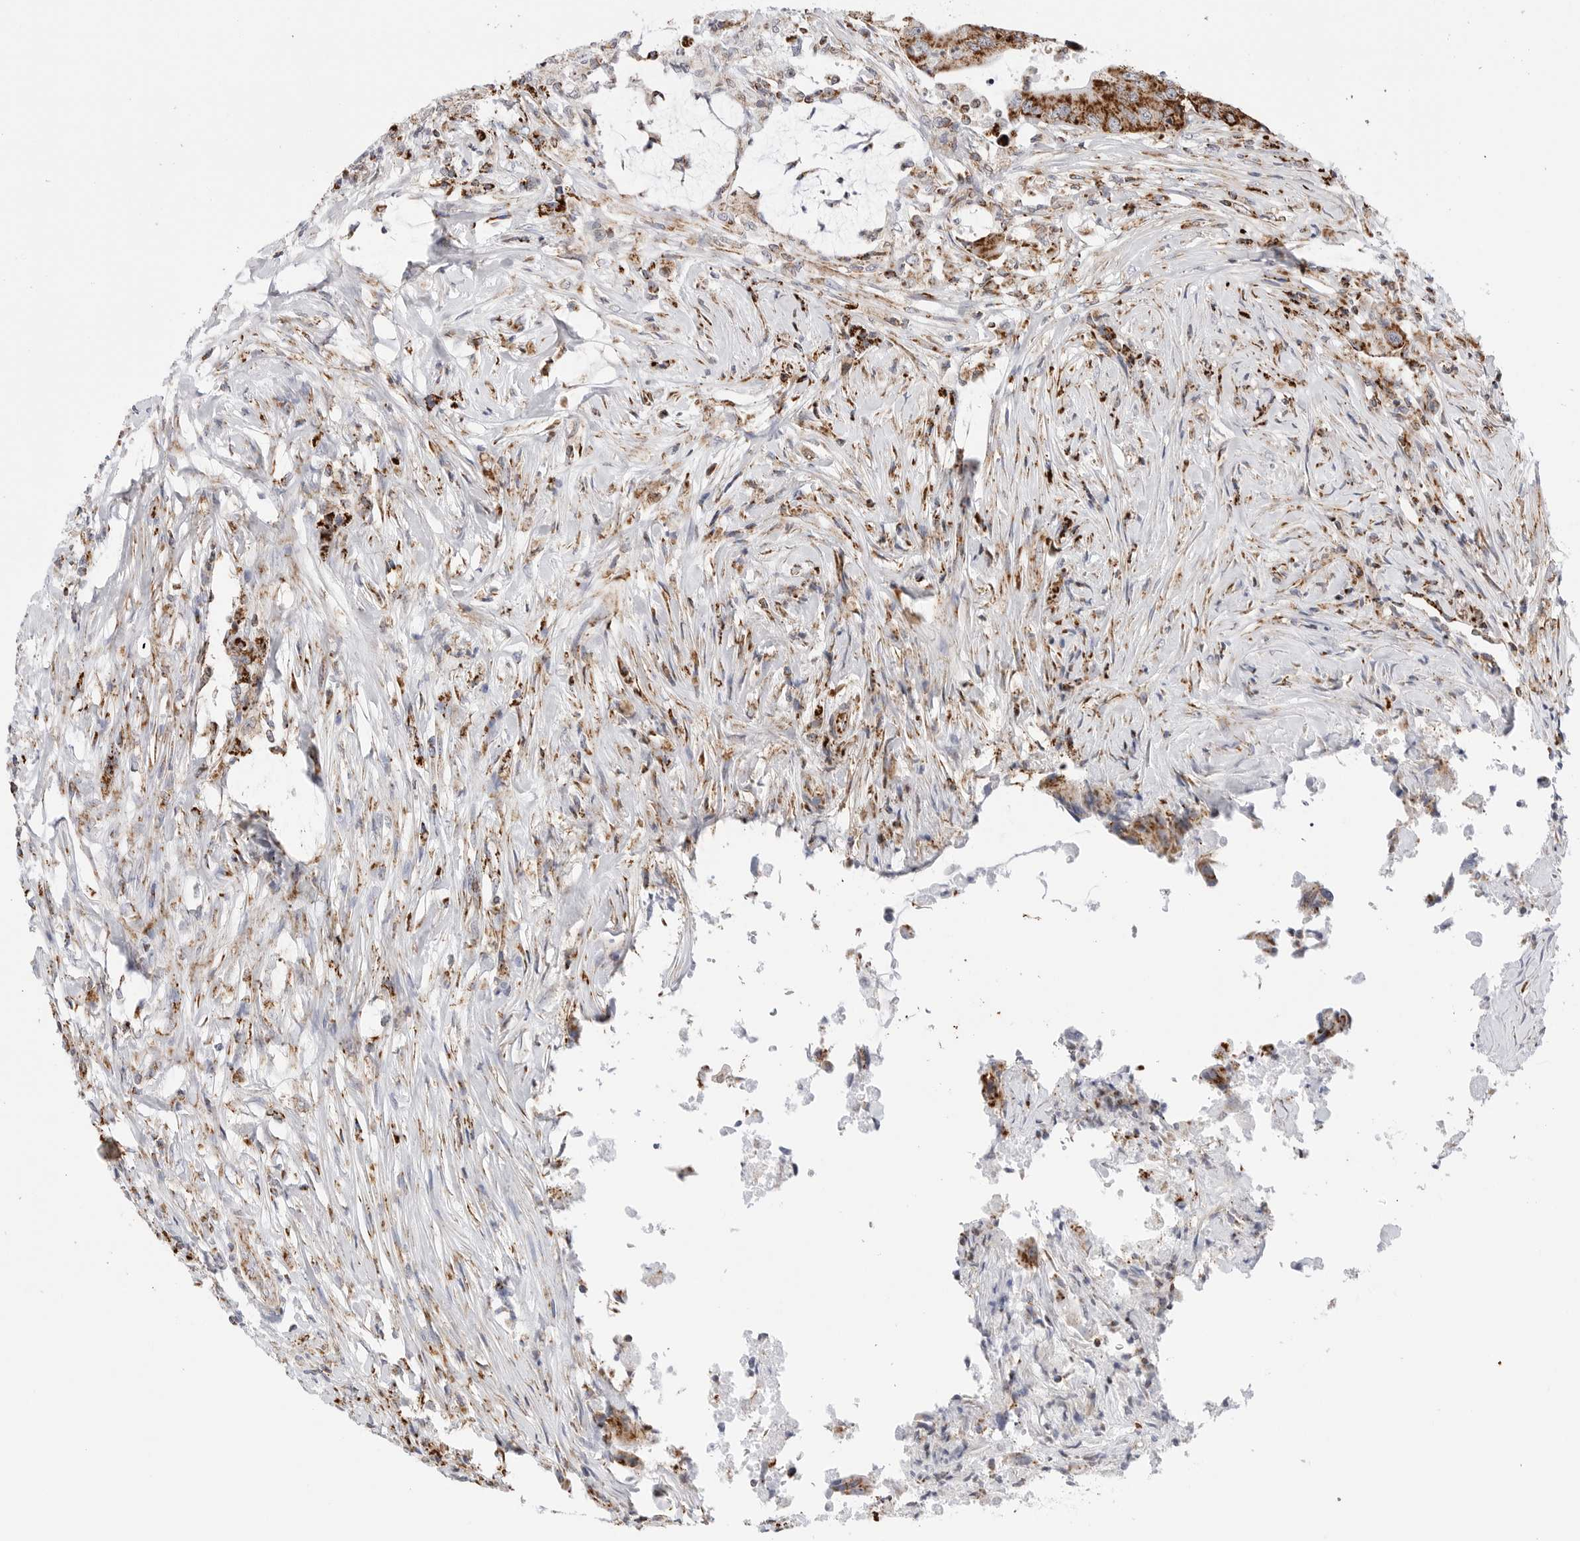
{"staining": {"intensity": "moderate", "quantity": ">75%", "location": "cytoplasmic/membranous"}, "tissue": "colorectal cancer", "cell_type": "Tumor cells", "image_type": "cancer", "snomed": [{"axis": "morphology", "description": "Adenocarcinoma, NOS"}, {"axis": "topography", "description": "Colon"}], "caption": "Immunohistochemistry (IHC) (DAB (3,3'-diaminobenzidine)) staining of human colorectal adenocarcinoma displays moderate cytoplasmic/membranous protein expression in about >75% of tumor cells.", "gene": "ATP5IF1", "patient": {"sex": "male", "age": 71}}